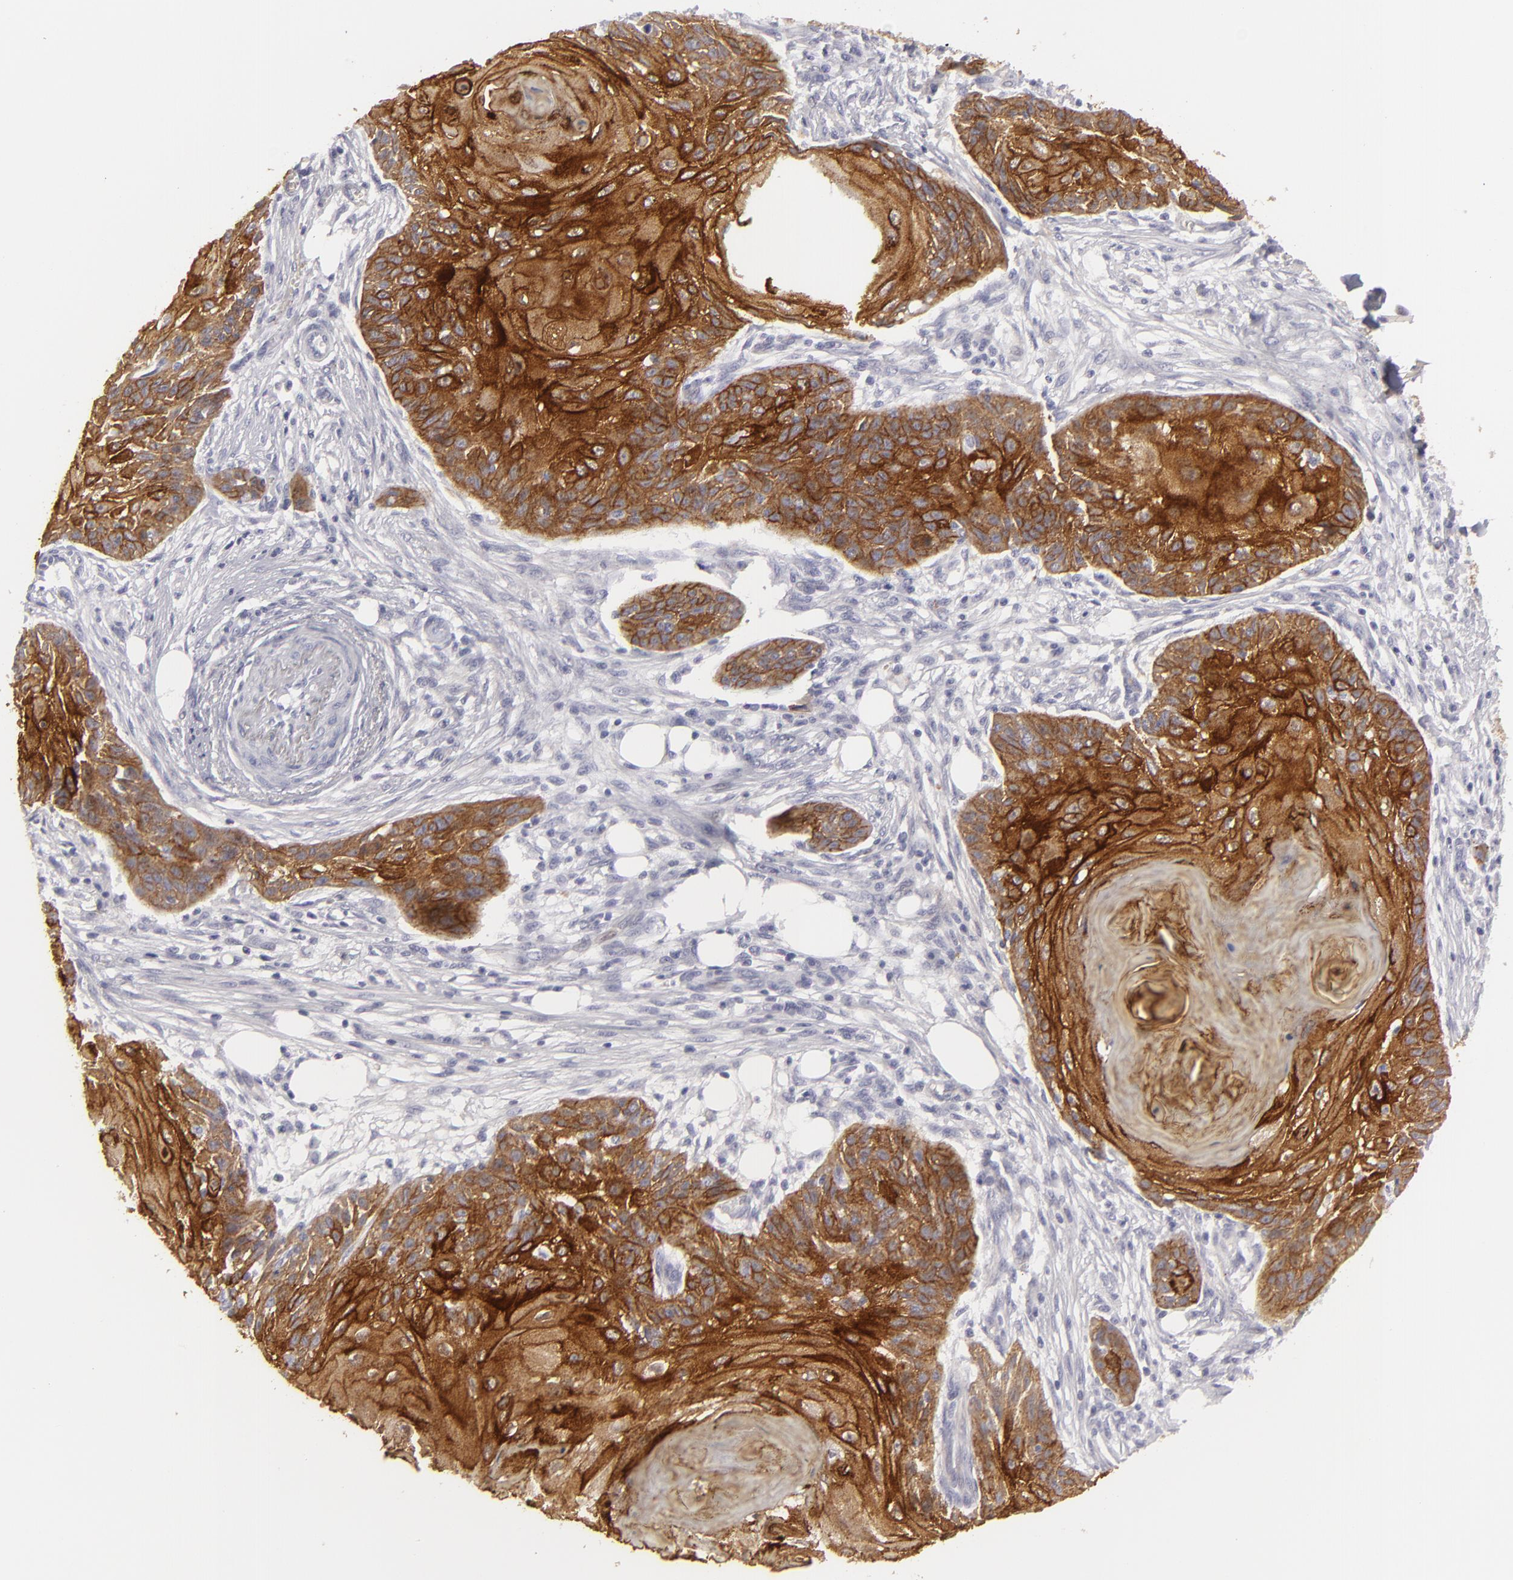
{"staining": {"intensity": "strong", "quantity": ">75%", "location": "cytoplasmic/membranous"}, "tissue": "skin cancer", "cell_type": "Tumor cells", "image_type": "cancer", "snomed": [{"axis": "morphology", "description": "Squamous cell carcinoma, NOS"}, {"axis": "topography", "description": "Skin"}], "caption": "Immunohistochemical staining of skin cancer (squamous cell carcinoma) displays high levels of strong cytoplasmic/membranous staining in about >75% of tumor cells.", "gene": "JUP", "patient": {"sex": "female", "age": 88}}